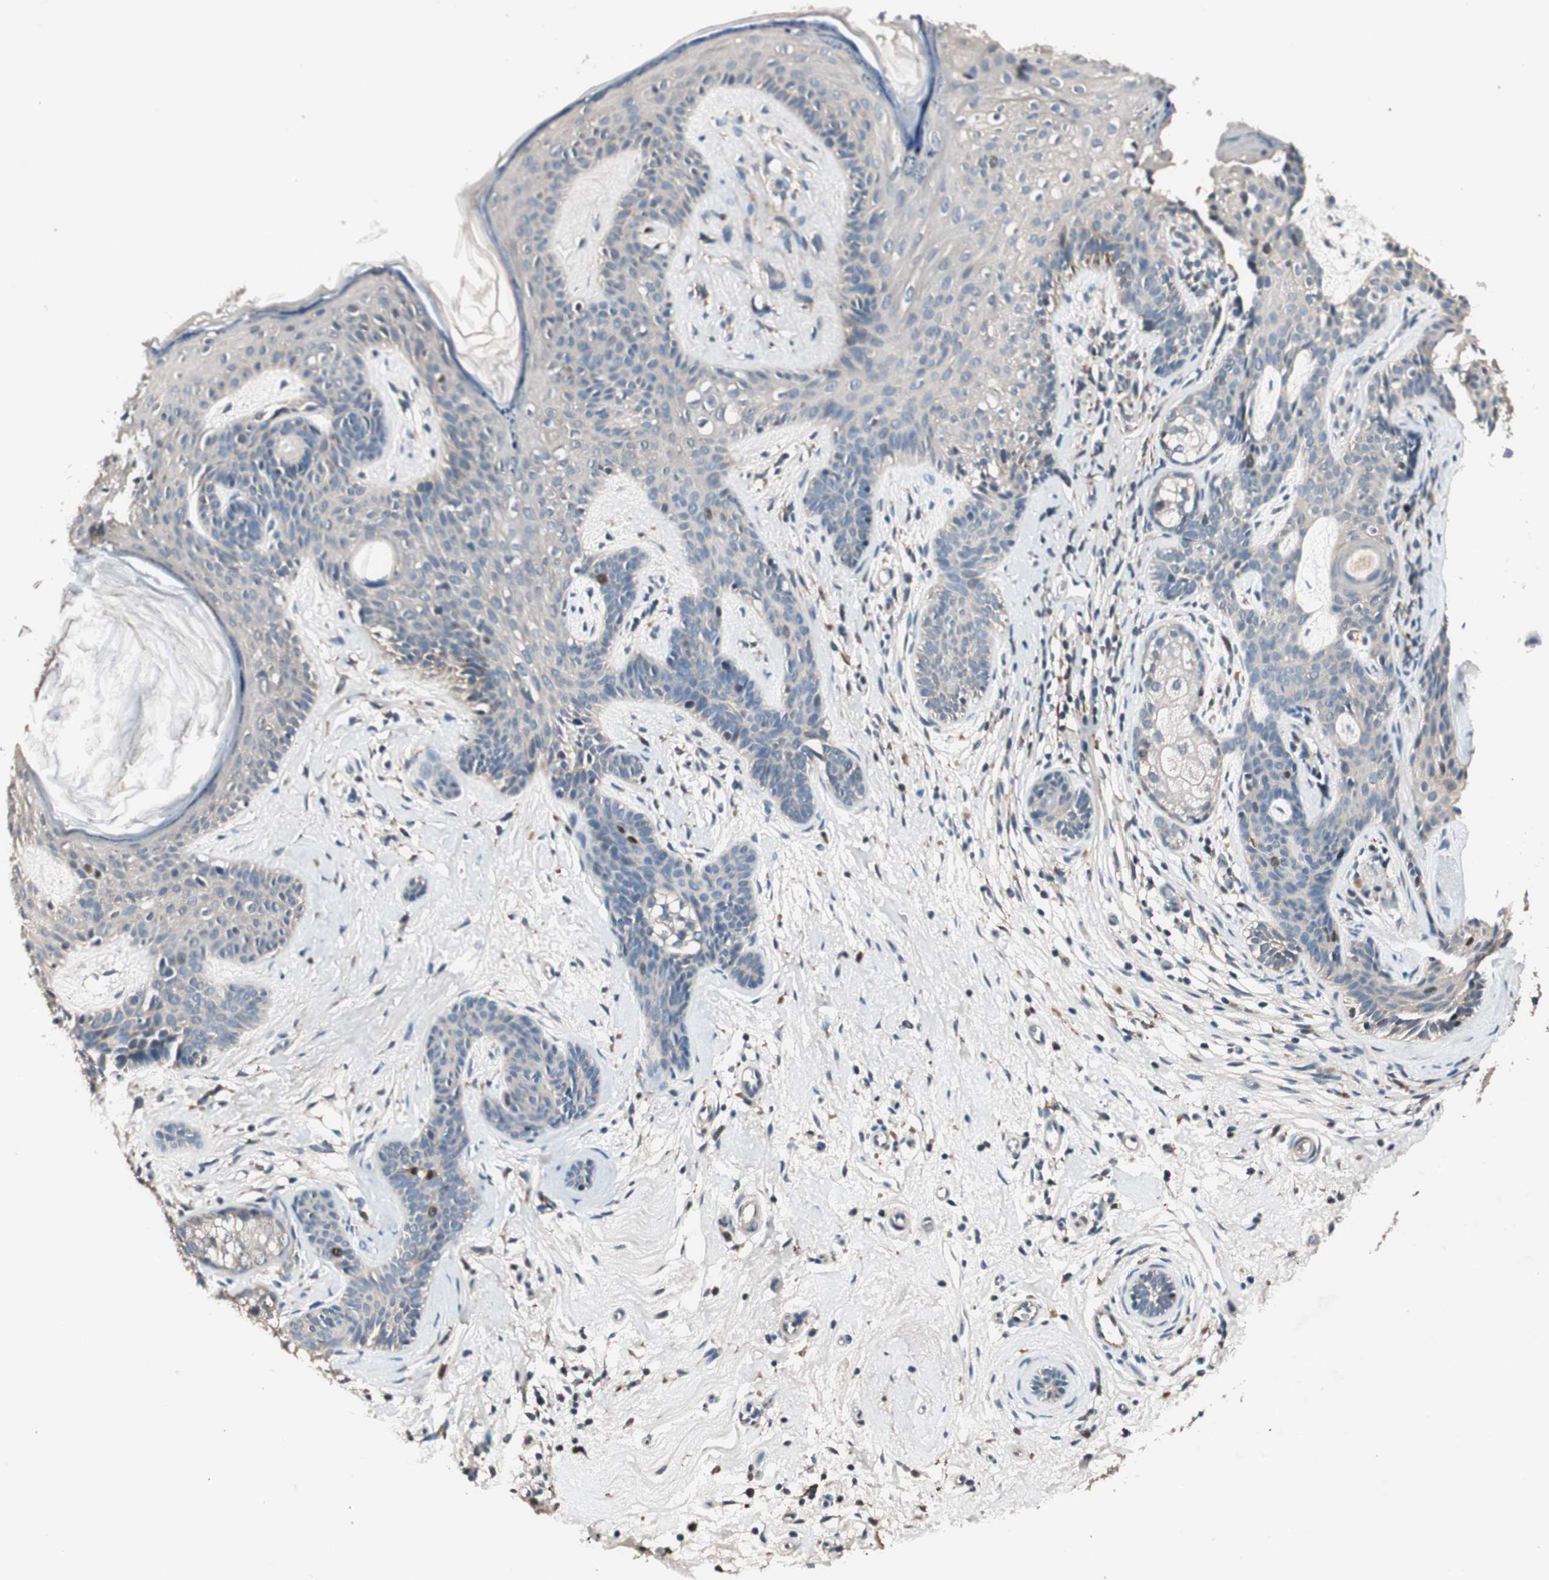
{"staining": {"intensity": "weak", "quantity": ">75%", "location": "cytoplasmic/membranous"}, "tissue": "skin cancer", "cell_type": "Tumor cells", "image_type": "cancer", "snomed": [{"axis": "morphology", "description": "Developmental malformation"}, {"axis": "morphology", "description": "Basal cell carcinoma"}, {"axis": "topography", "description": "Skin"}], "caption": "Immunohistochemistry (IHC) micrograph of neoplastic tissue: human skin basal cell carcinoma stained using IHC demonstrates low levels of weak protein expression localized specifically in the cytoplasmic/membranous of tumor cells, appearing as a cytoplasmic/membranous brown color.", "gene": "NFRKB", "patient": {"sex": "female", "age": 62}}